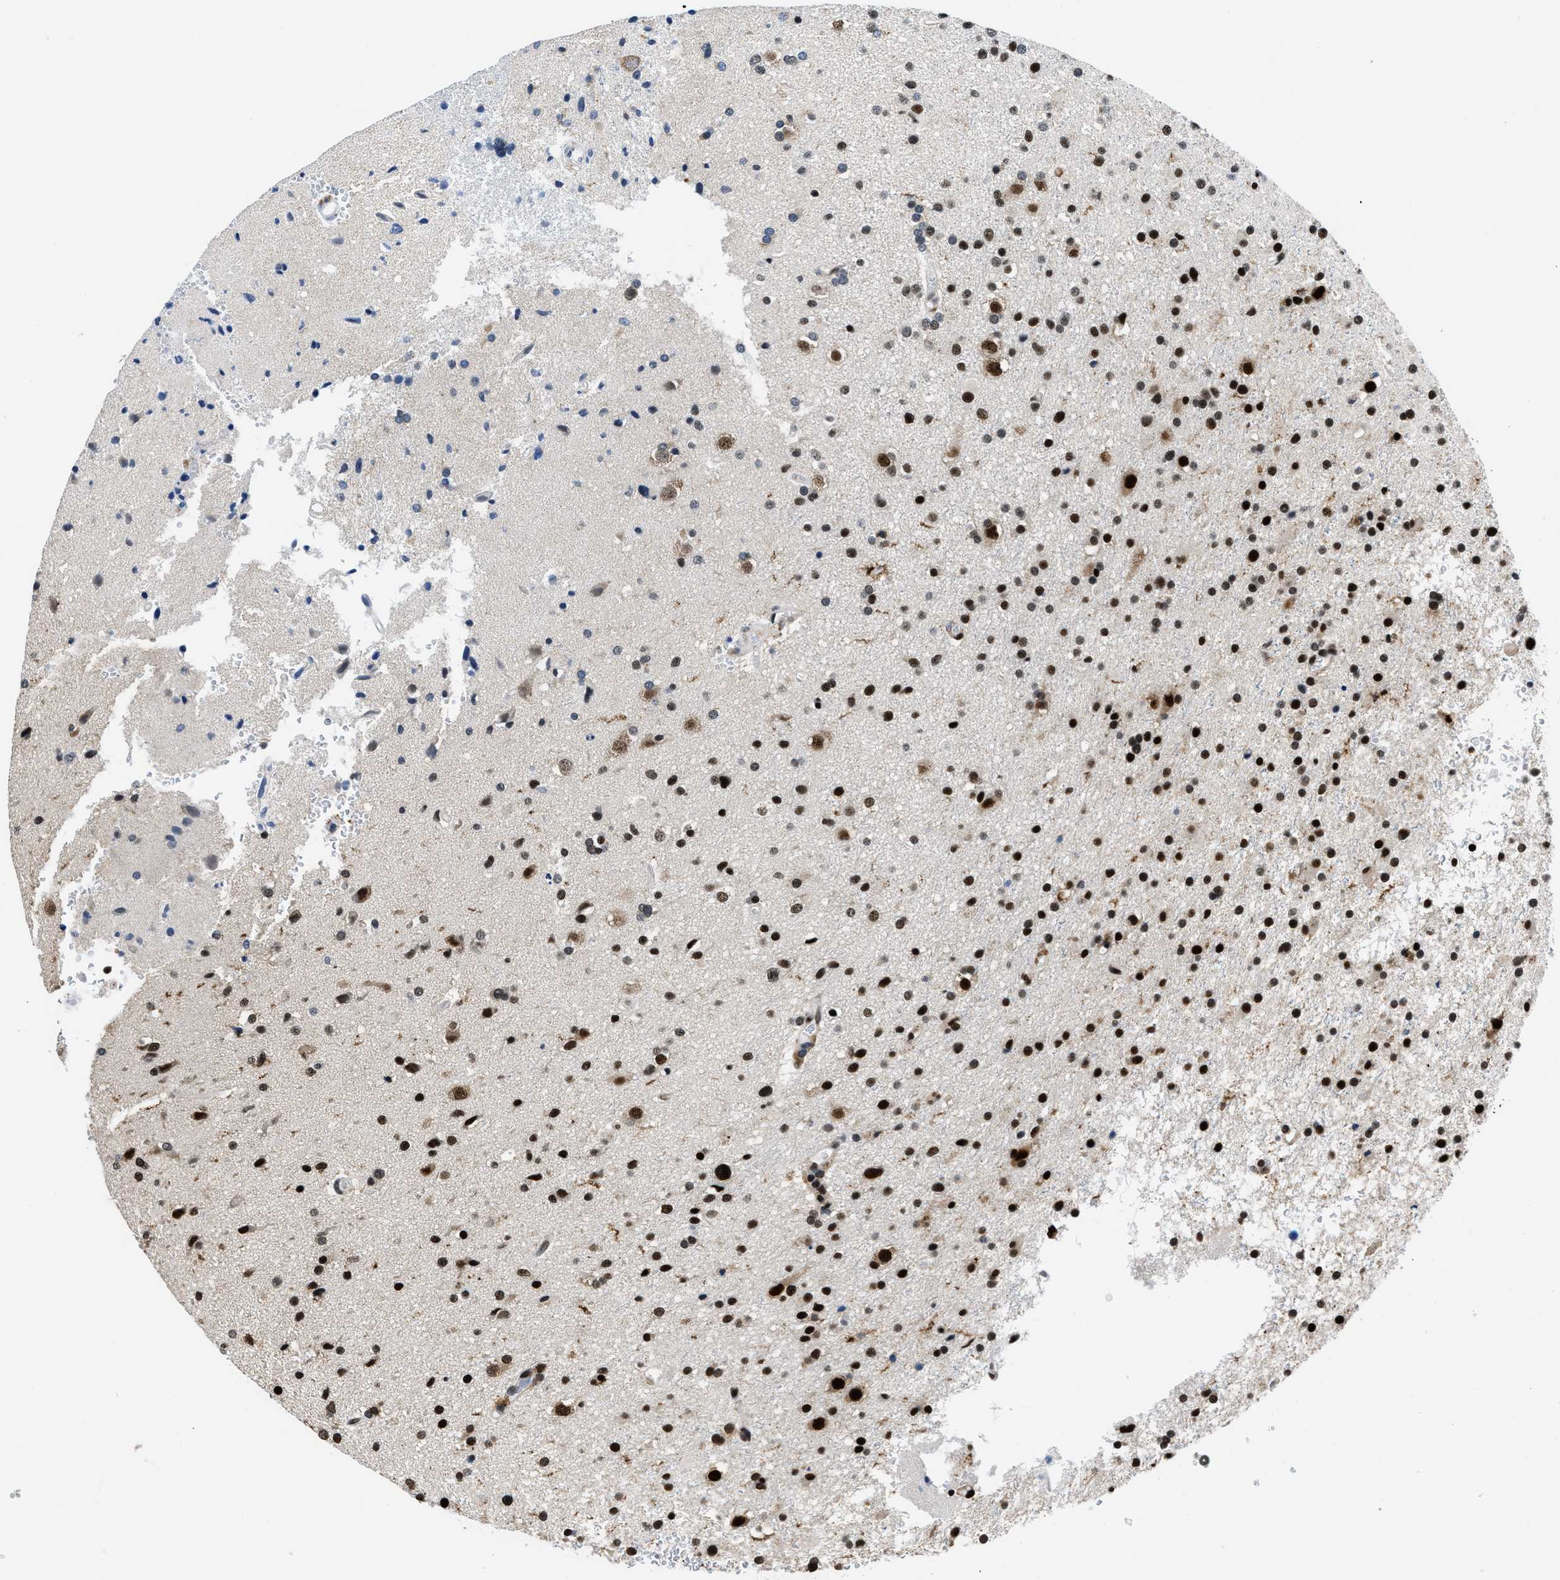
{"staining": {"intensity": "strong", "quantity": "25%-75%", "location": "nuclear"}, "tissue": "glioma", "cell_type": "Tumor cells", "image_type": "cancer", "snomed": [{"axis": "morphology", "description": "Glioma, malignant, High grade"}, {"axis": "topography", "description": "Brain"}], "caption": "High-grade glioma (malignant) was stained to show a protein in brown. There is high levels of strong nuclear positivity in about 25%-75% of tumor cells.", "gene": "HNRNPH2", "patient": {"sex": "male", "age": 33}}